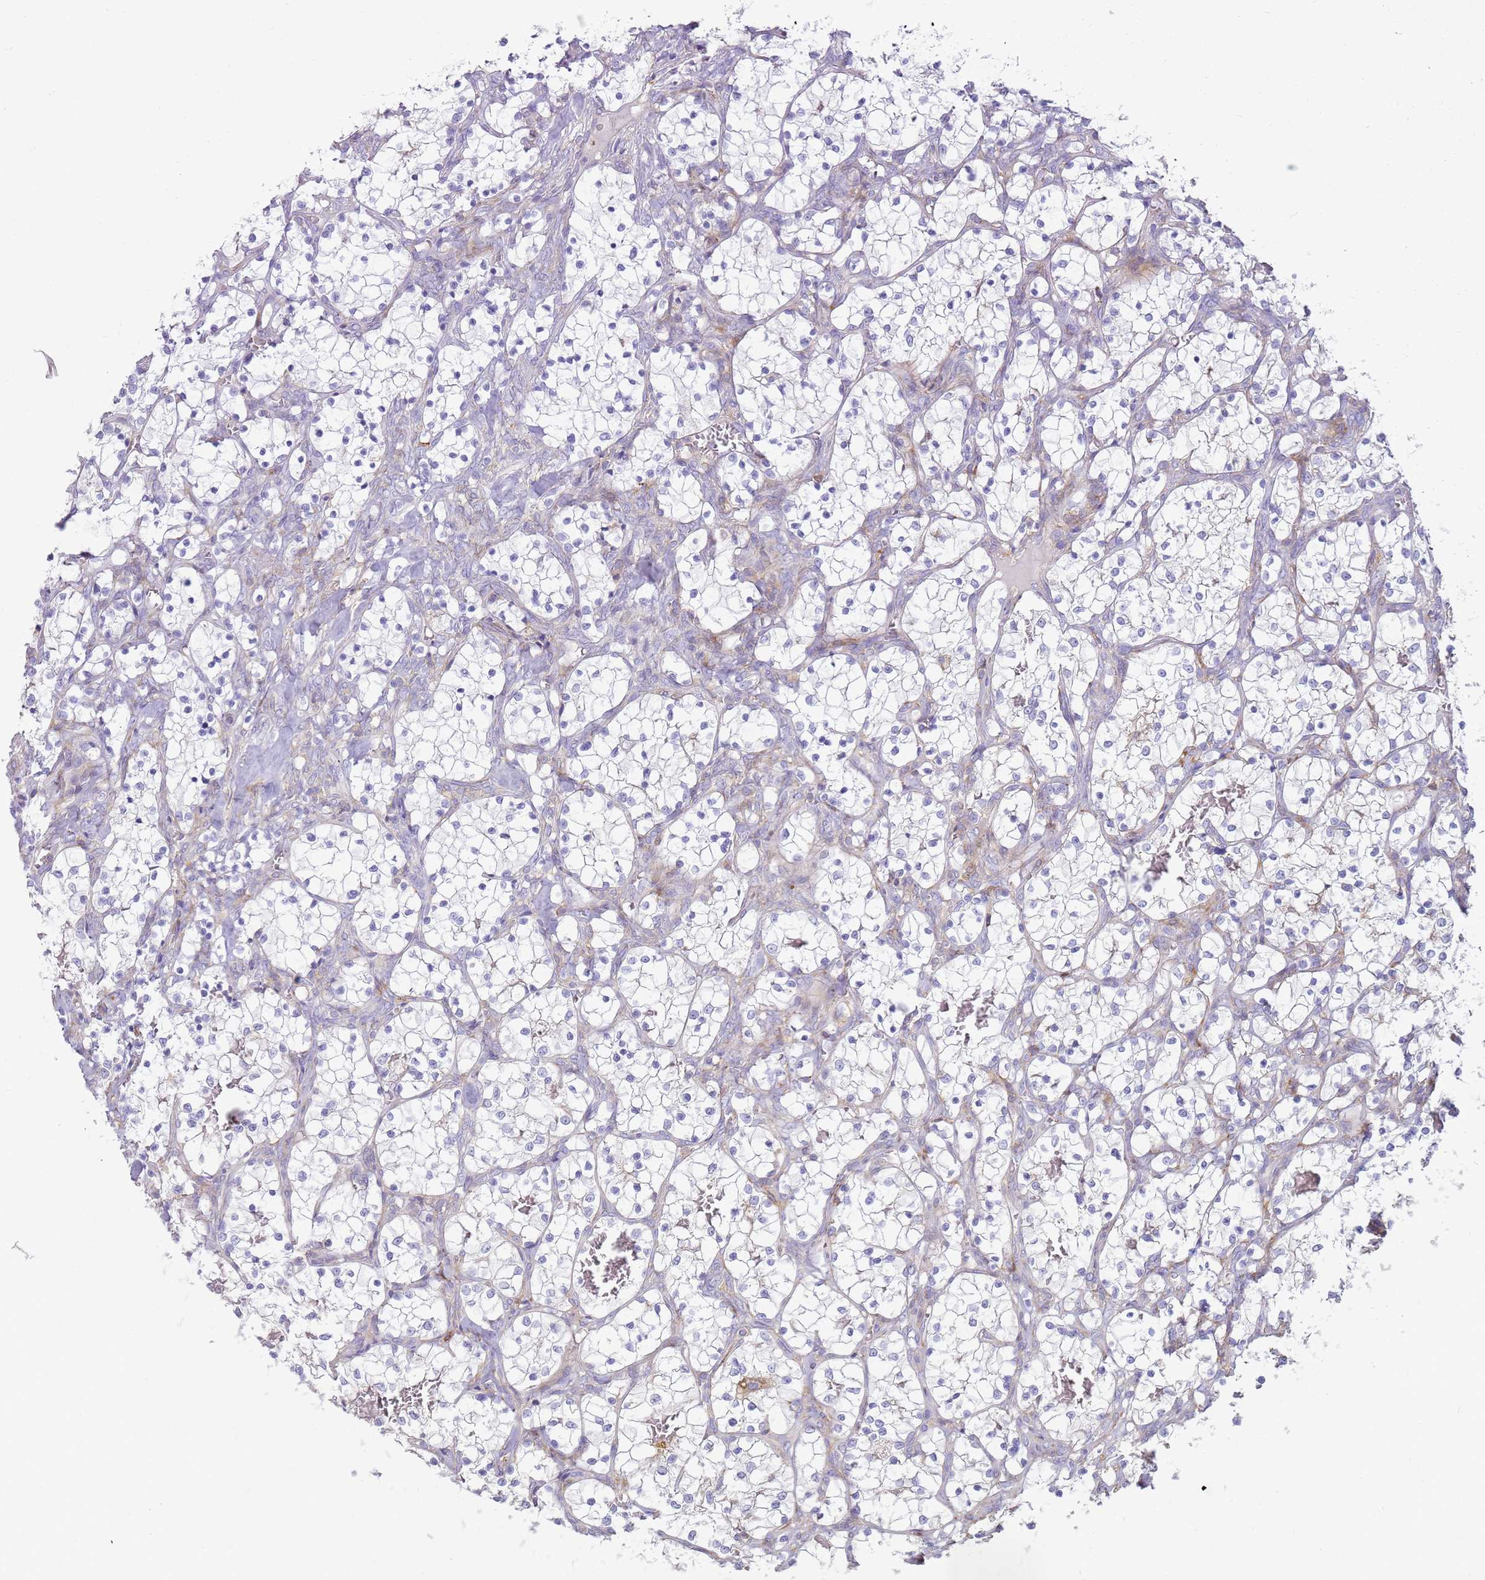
{"staining": {"intensity": "negative", "quantity": "none", "location": "none"}, "tissue": "renal cancer", "cell_type": "Tumor cells", "image_type": "cancer", "snomed": [{"axis": "morphology", "description": "Adenocarcinoma, NOS"}, {"axis": "topography", "description": "Kidney"}], "caption": "There is no significant staining in tumor cells of renal cancer.", "gene": "FPR1", "patient": {"sex": "female", "age": 69}}